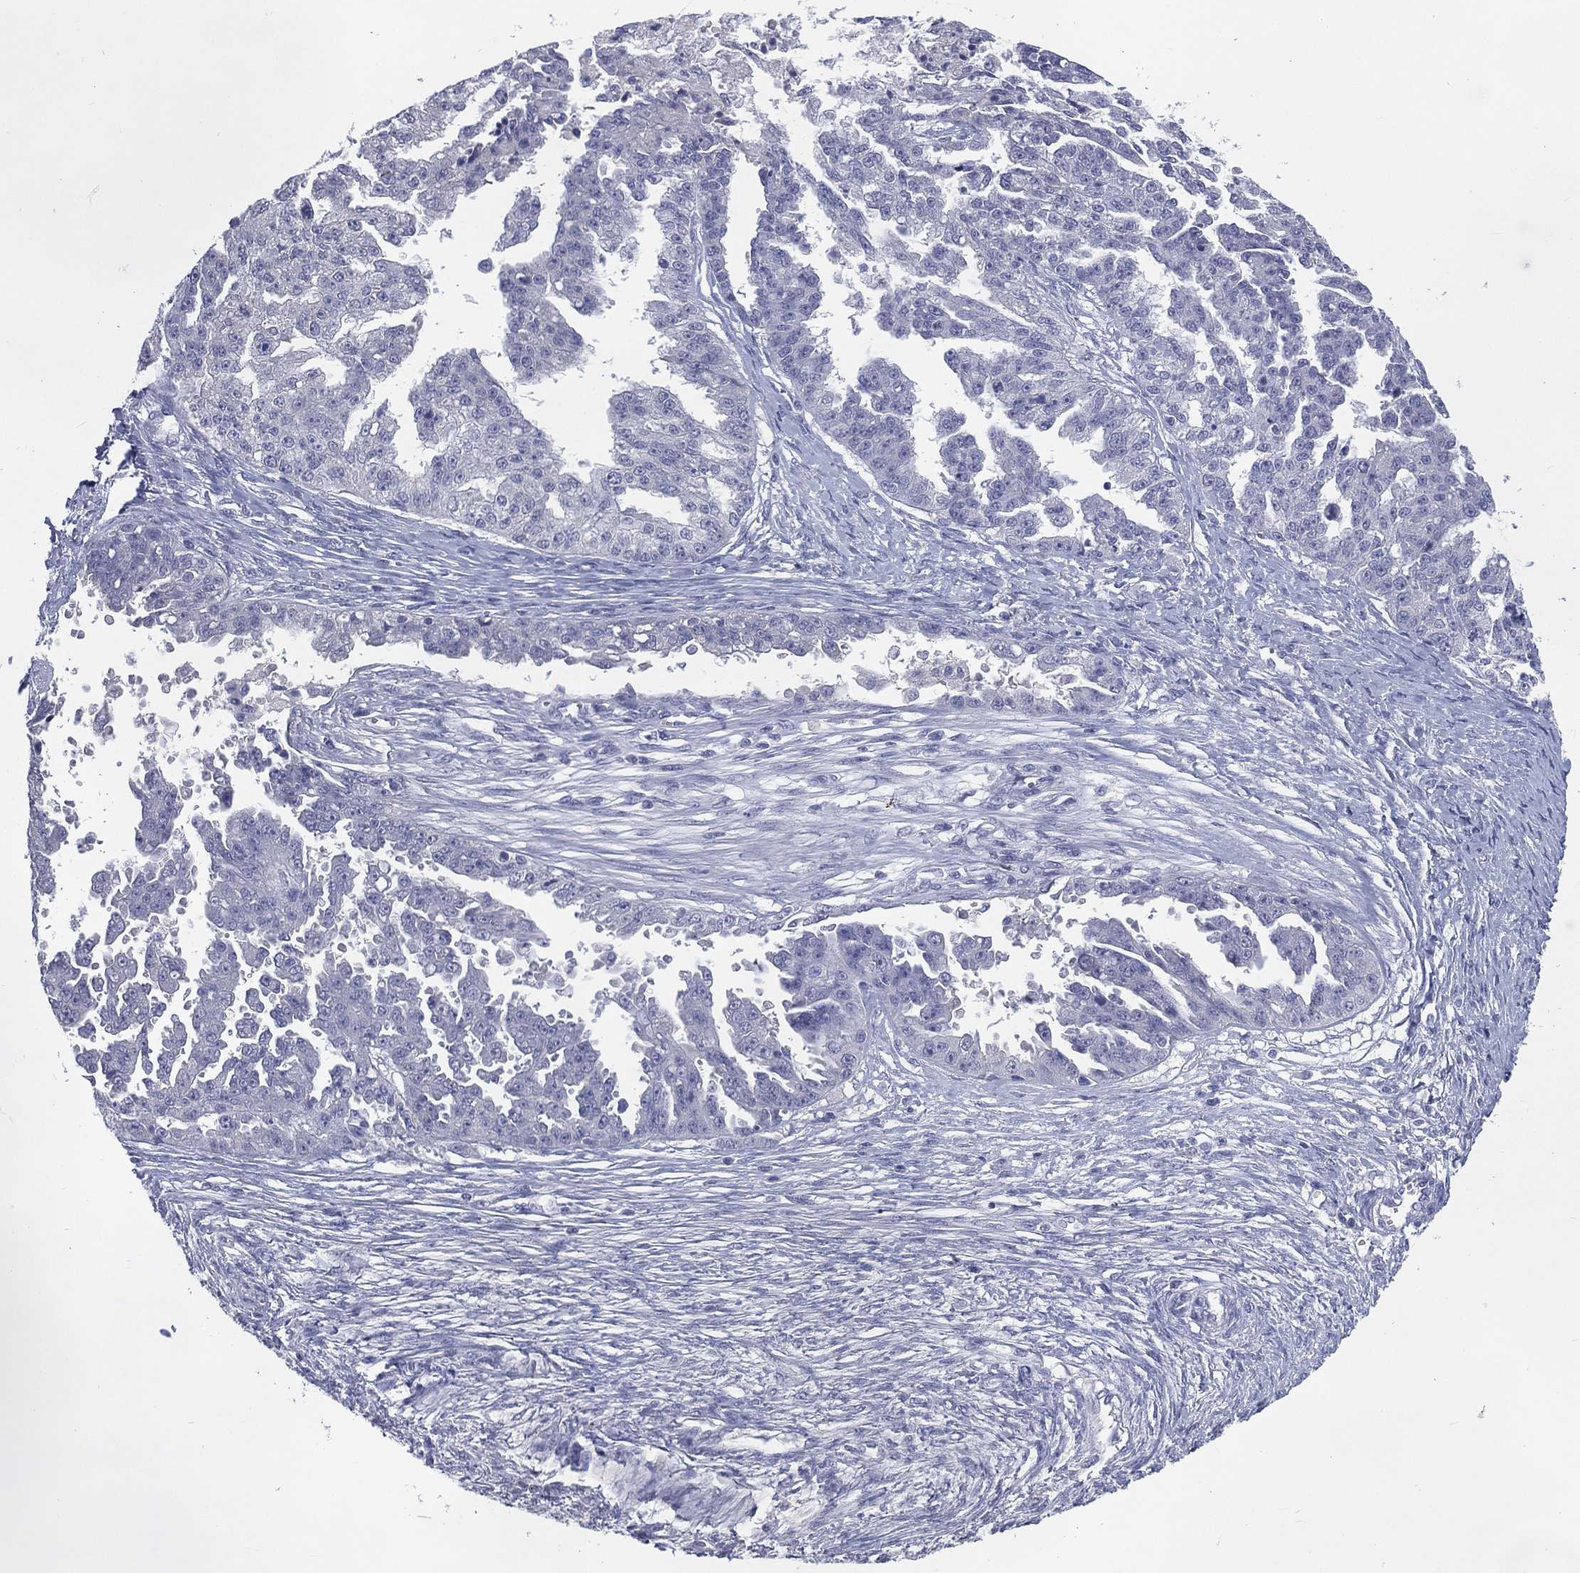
{"staining": {"intensity": "negative", "quantity": "none", "location": "none"}, "tissue": "ovarian cancer", "cell_type": "Tumor cells", "image_type": "cancer", "snomed": [{"axis": "morphology", "description": "Cystadenocarcinoma, serous, NOS"}, {"axis": "topography", "description": "Ovary"}], "caption": "Immunohistochemistry of human ovarian serous cystadenocarcinoma demonstrates no expression in tumor cells.", "gene": "KRT35", "patient": {"sex": "female", "age": 58}}